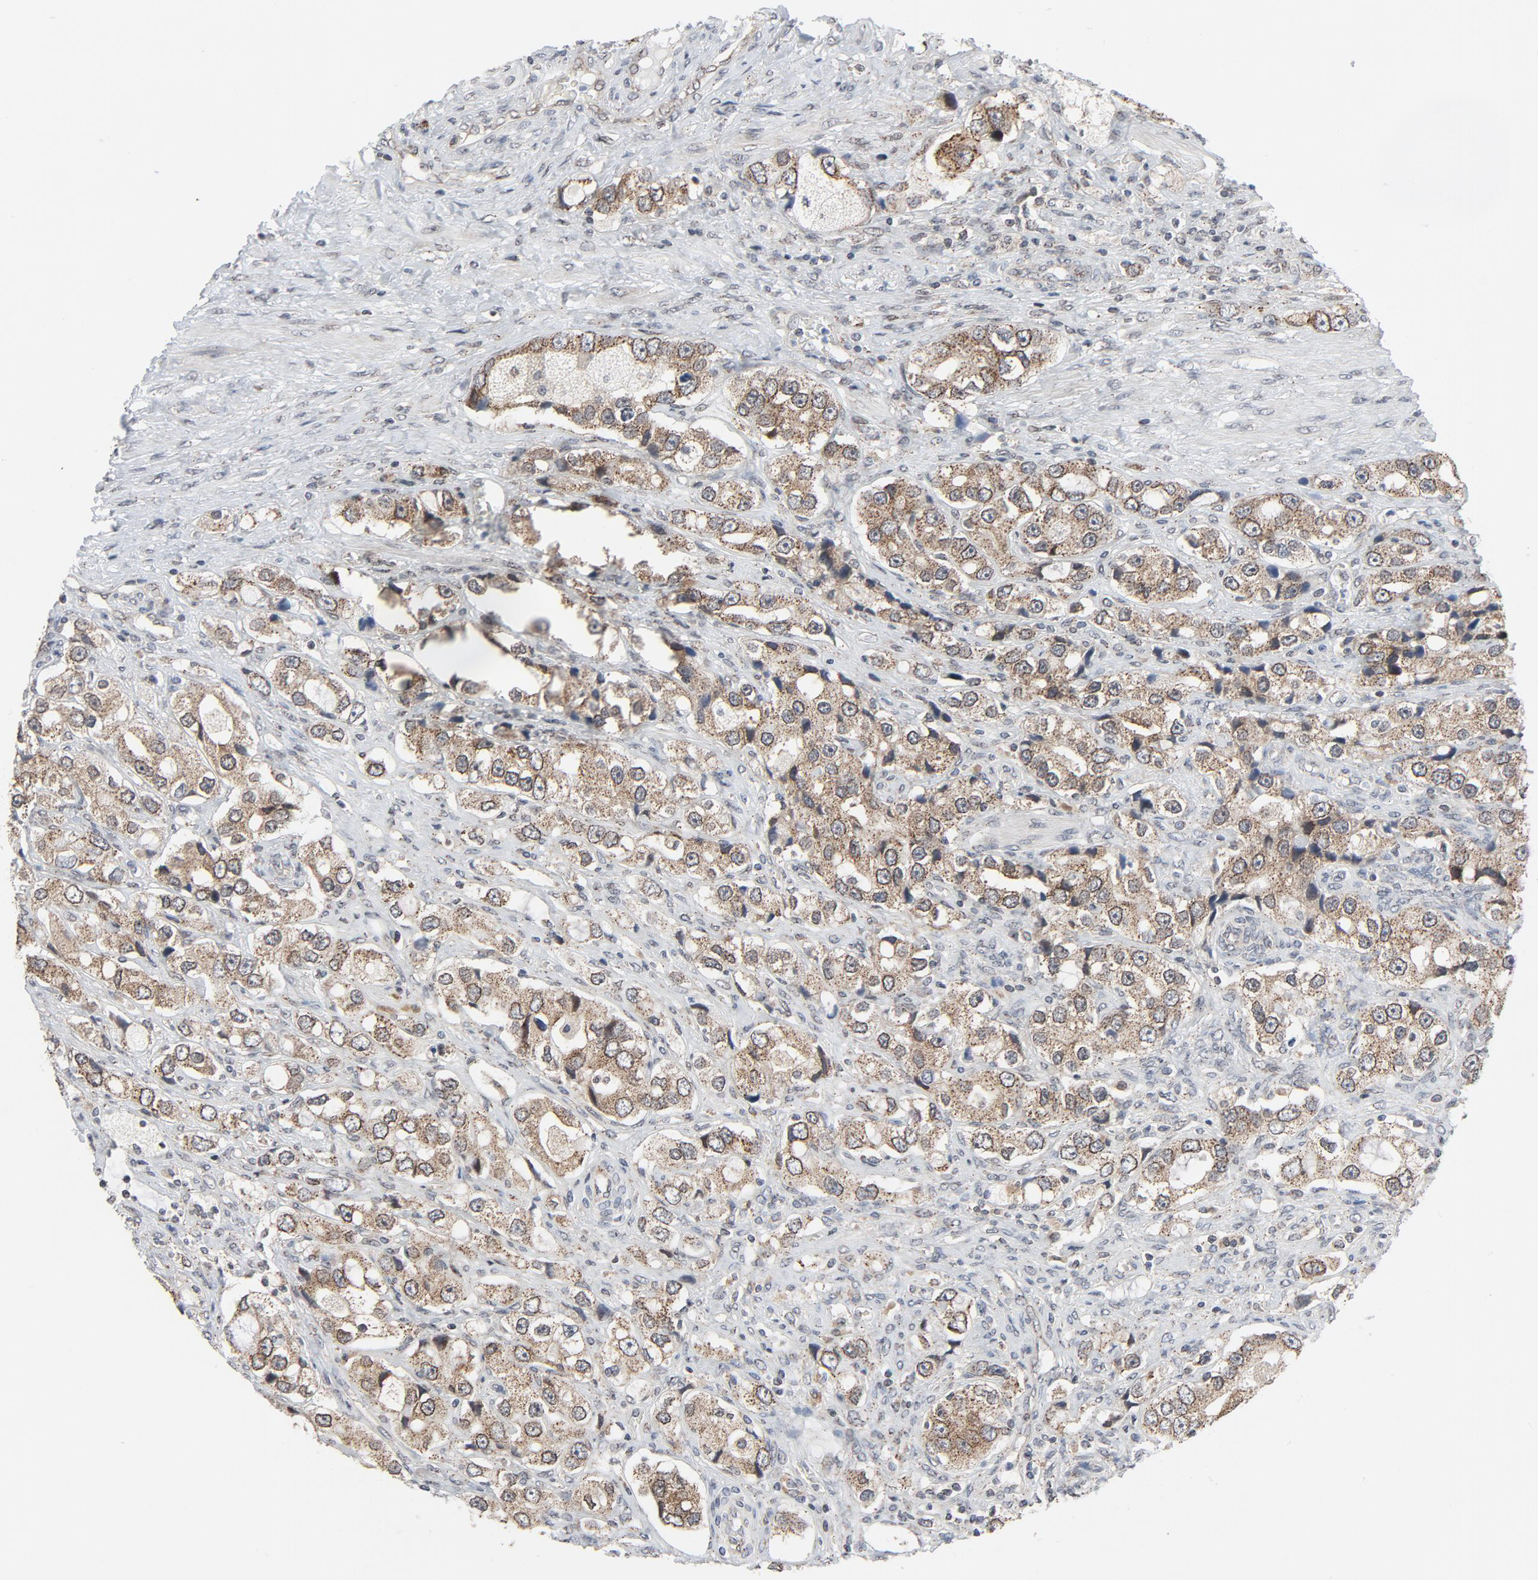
{"staining": {"intensity": "moderate", "quantity": ">75%", "location": "cytoplasmic/membranous"}, "tissue": "prostate cancer", "cell_type": "Tumor cells", "image_type": "cancer", "snomed": [{"axis": "morphology", "description": "Adenocarcinoma, High grade"}, {"axis": "topography", "description": "Prostate"}], "caption": "IHC (DAB) staining of adenocarcinoma (high-grade) (prostate) displays moderate cytoplasmic/membranous protein expression in about >75% of tumor cells.", "gene": "RPL12", "patient": {"sex": "male", "age": 63}}